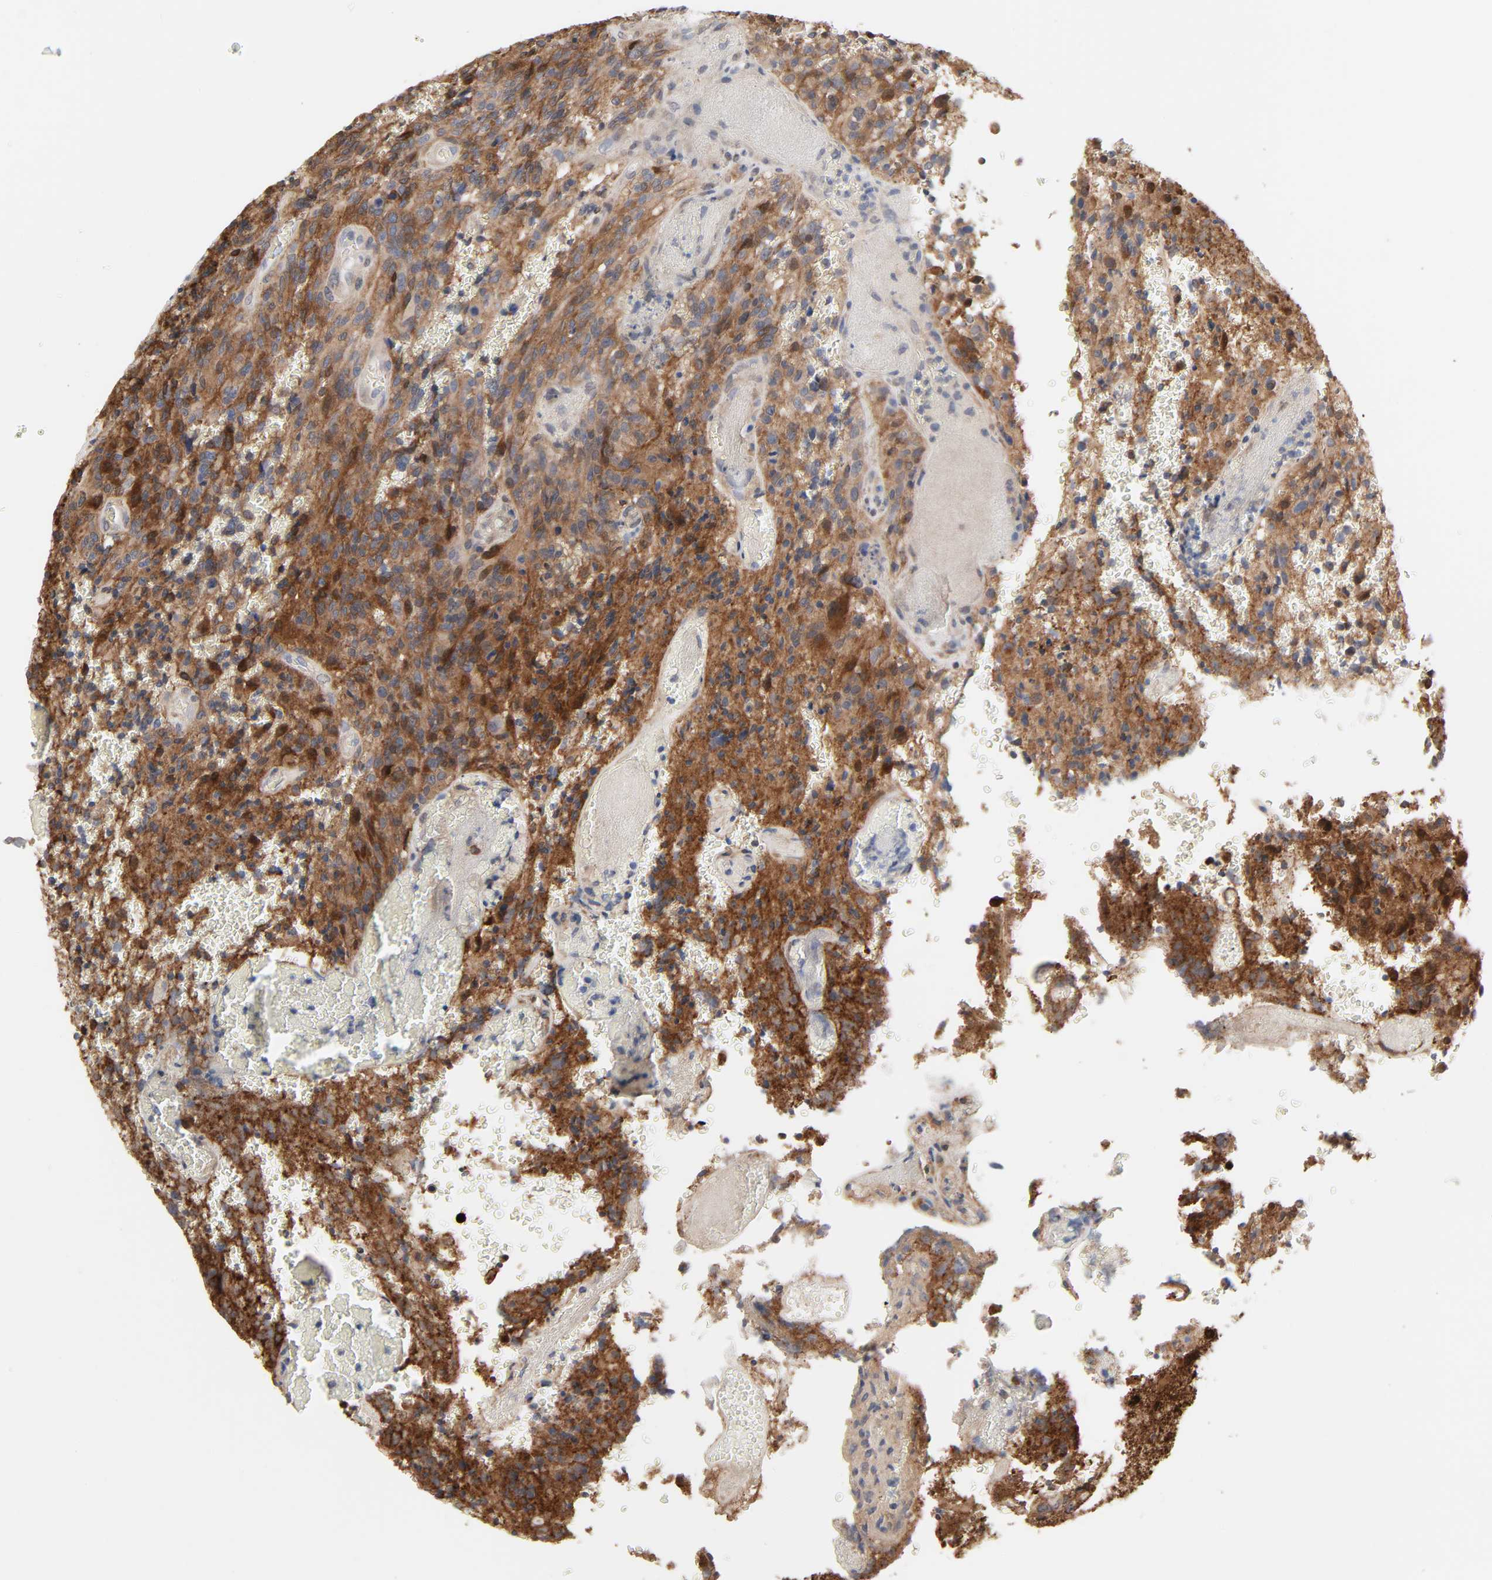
{"staining": {"intensity": "moderate", "quantity": ">75%", "location": "cytoplasmic/membranous"}, "tissue": "glioma", "cell_type": "Tumor cells", "image_type": "cancer", "snomed": [{"axis": "morphology", "description": "Normal tissue, NOS"}, {"axis": "morphology", "description": "Glioma, malignant, High grade"}, {"axis": "topography", "description": "Cerebral cortex"}], "caption": "IHC of malignant high-grade glioma shows medium levels of moderate cytoplasmic/membranous positivity in about >75% of tumor cells. (brown staining indicates protein expression, while blue staining denotes nuclei).", "gene": "NDRG2", "patient": {"sex": "male", "age": 56}}